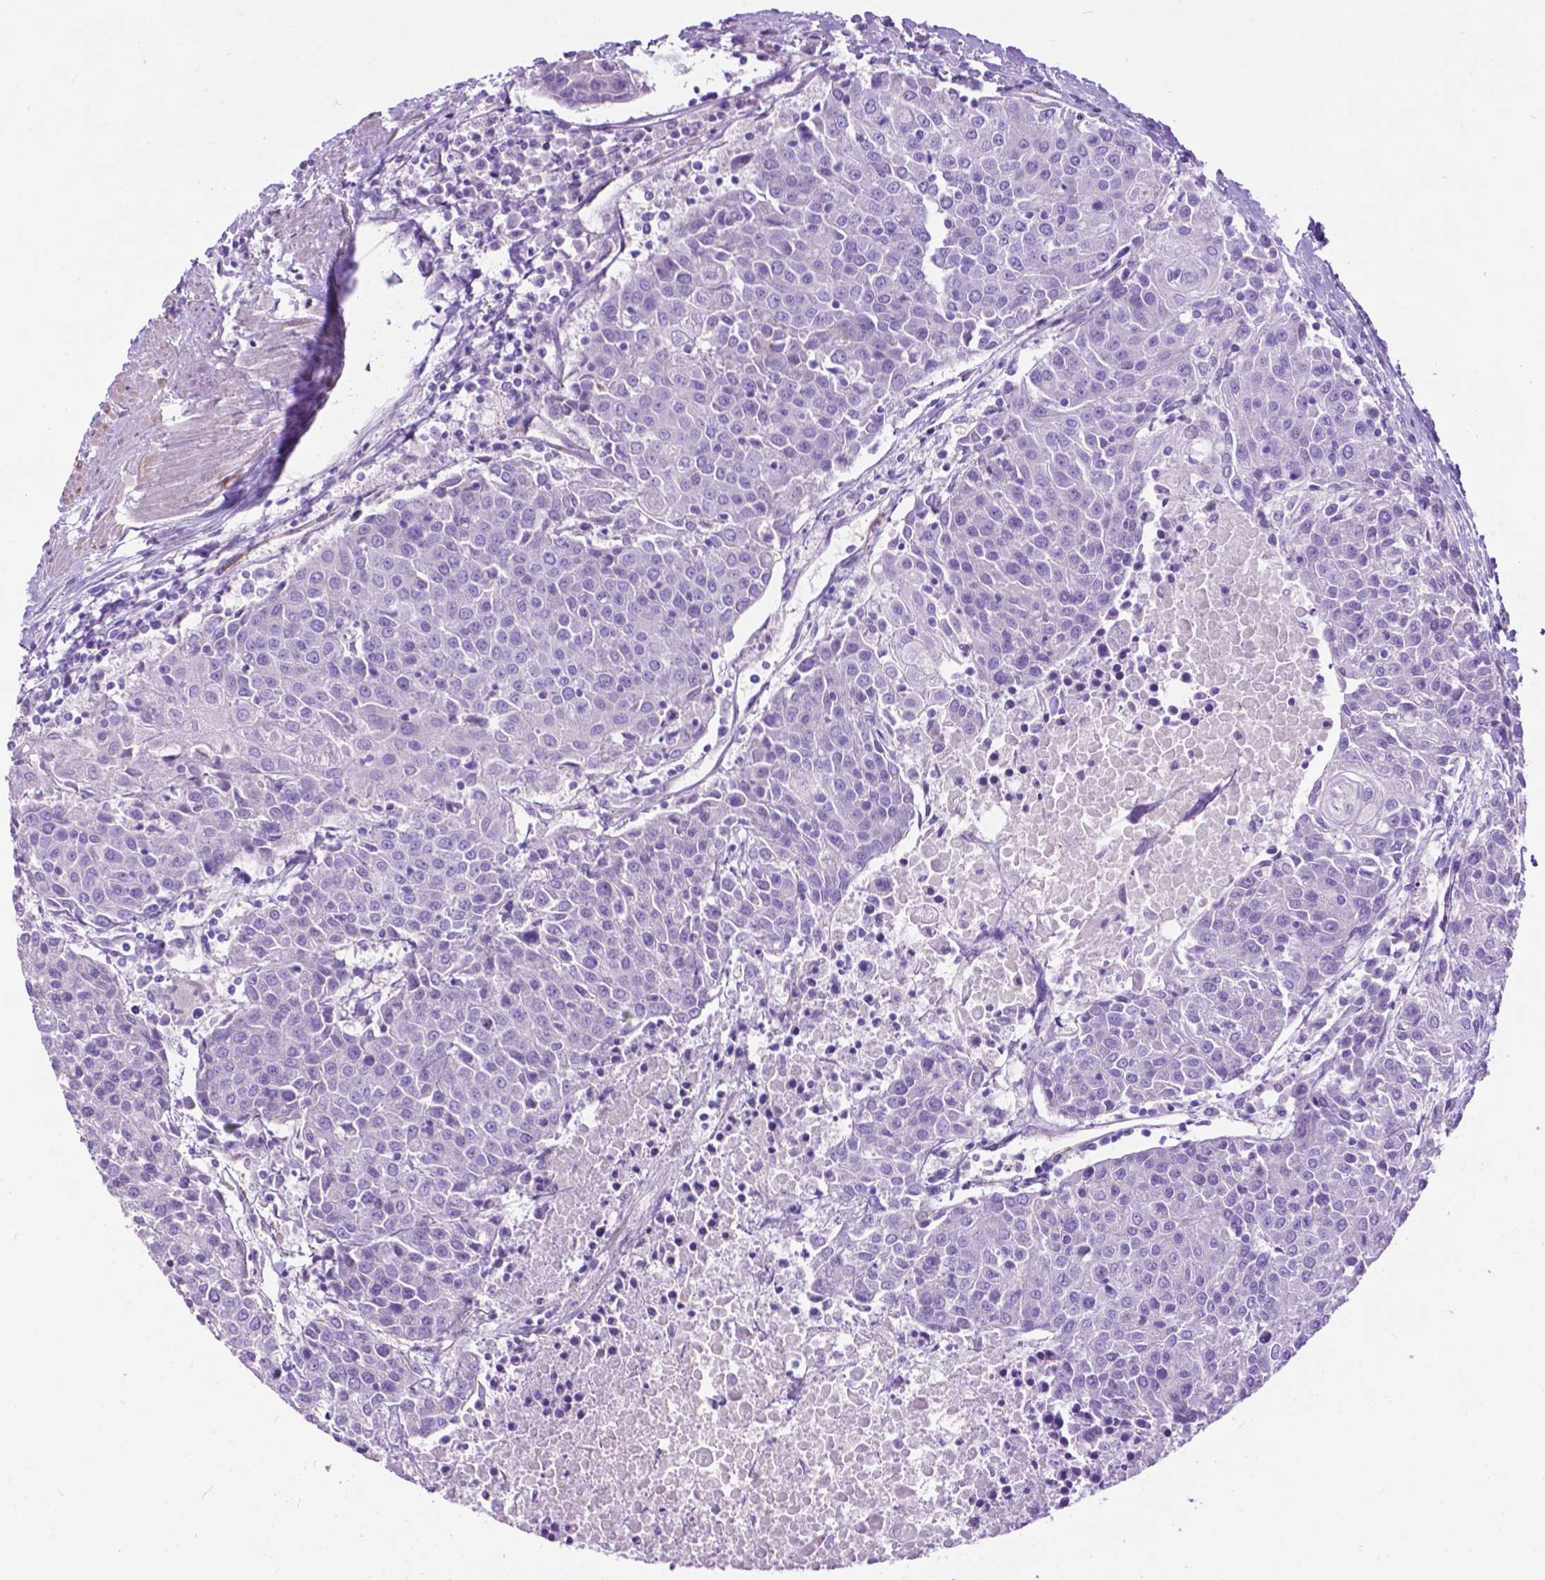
{"staining": {"intensity": "negative", "quantity": "none", "location": "none"}, "tissue": "urothelial cancer", "cell_type": "Tumor cells", "image_type": "cancer", "snomed": [{"axis": "morphology", "description": "Urothelial carcinoma, High grade"}, {"axis": "topography", "description": "Urinary bladder"}], "caption": "High power microscopy histopathology image of an immunohistochemistry (IHC) micrograph of urothelial cancer, revealing no significant positivity in tumor cells.", "gene": "PCDHA12", "patient": {"sex": "female", "age": 85}}